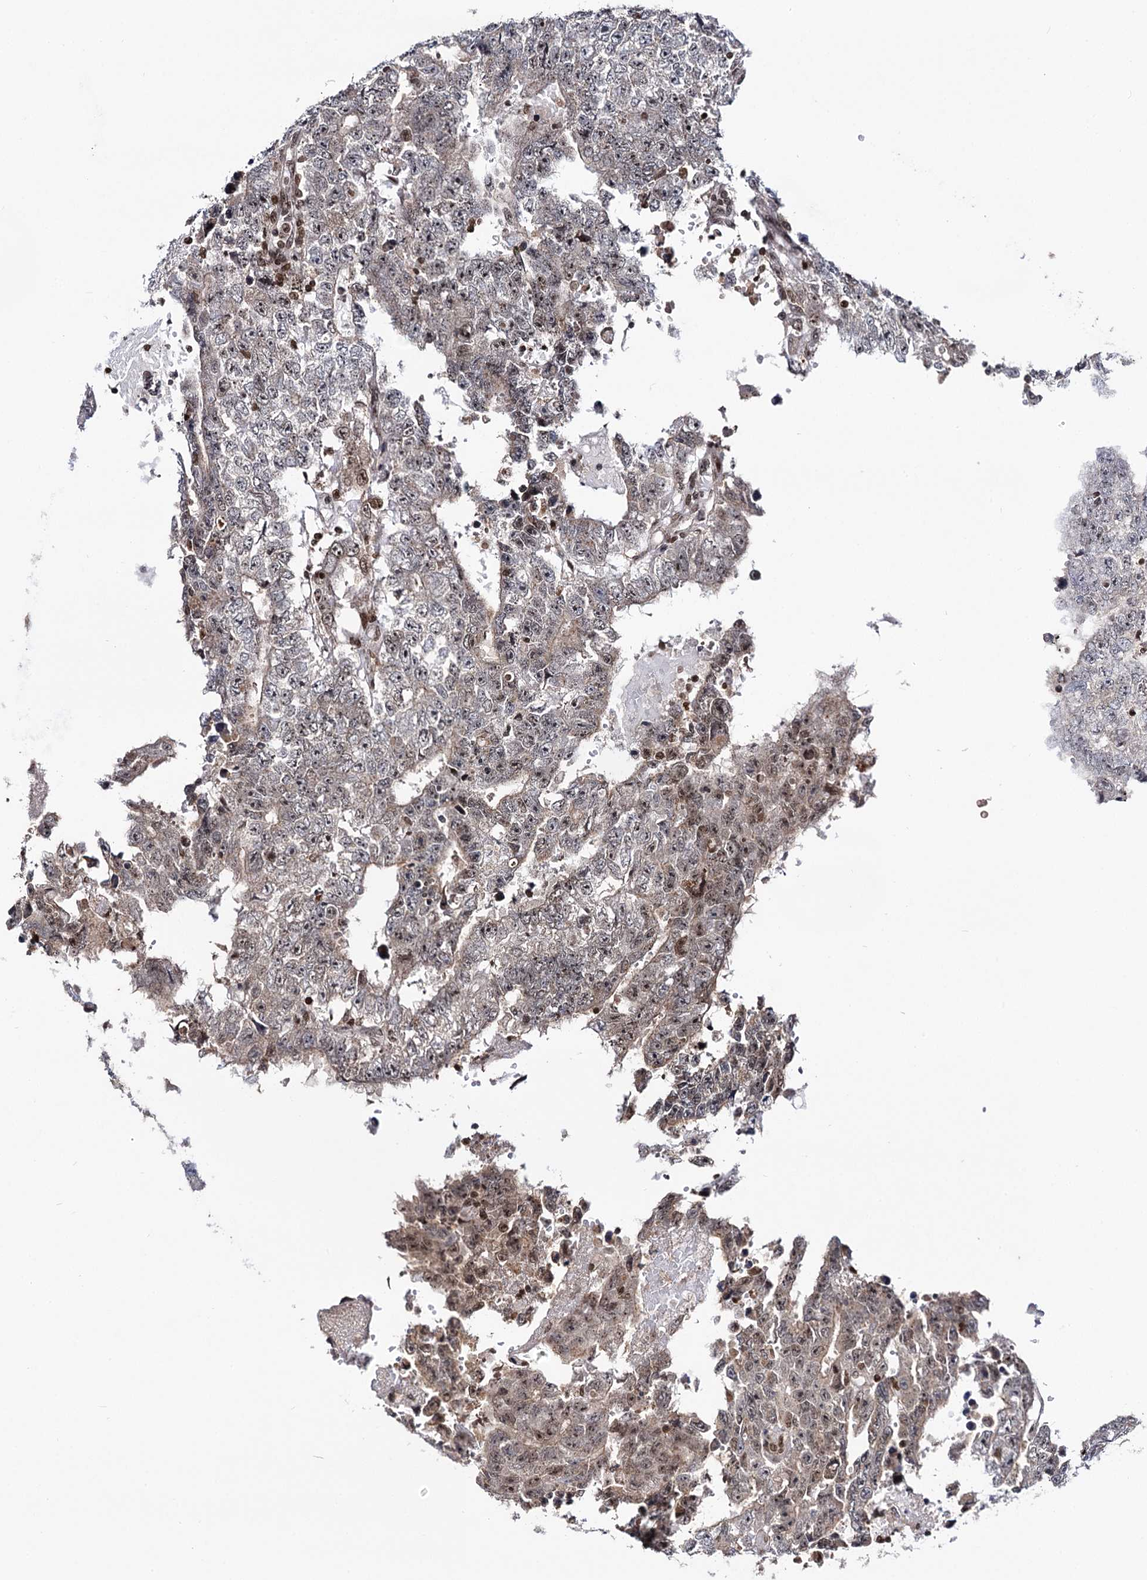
{"staining": {"intensity": "weak", "quantity": "25%-75%", "location": "cytoplasmic/membranous"}, "tissue": "testis cancer", "cell_type": "Tumor cells", "image_type": "cancer", "snomed": [{"axis": "morphology", "description": "Carcinoma, Embryonal, NOS"}, {"axis": "topography", "description": "Testis"}], "caption": "Human testis embryonal carcinoma stained with a brown dye exhibits weak cytoplasmic/membranous positive expression in about 25%-75% of tumor cells.", "gene": "SMCHD1", "patient": {"sex": "male", "age": 25}}